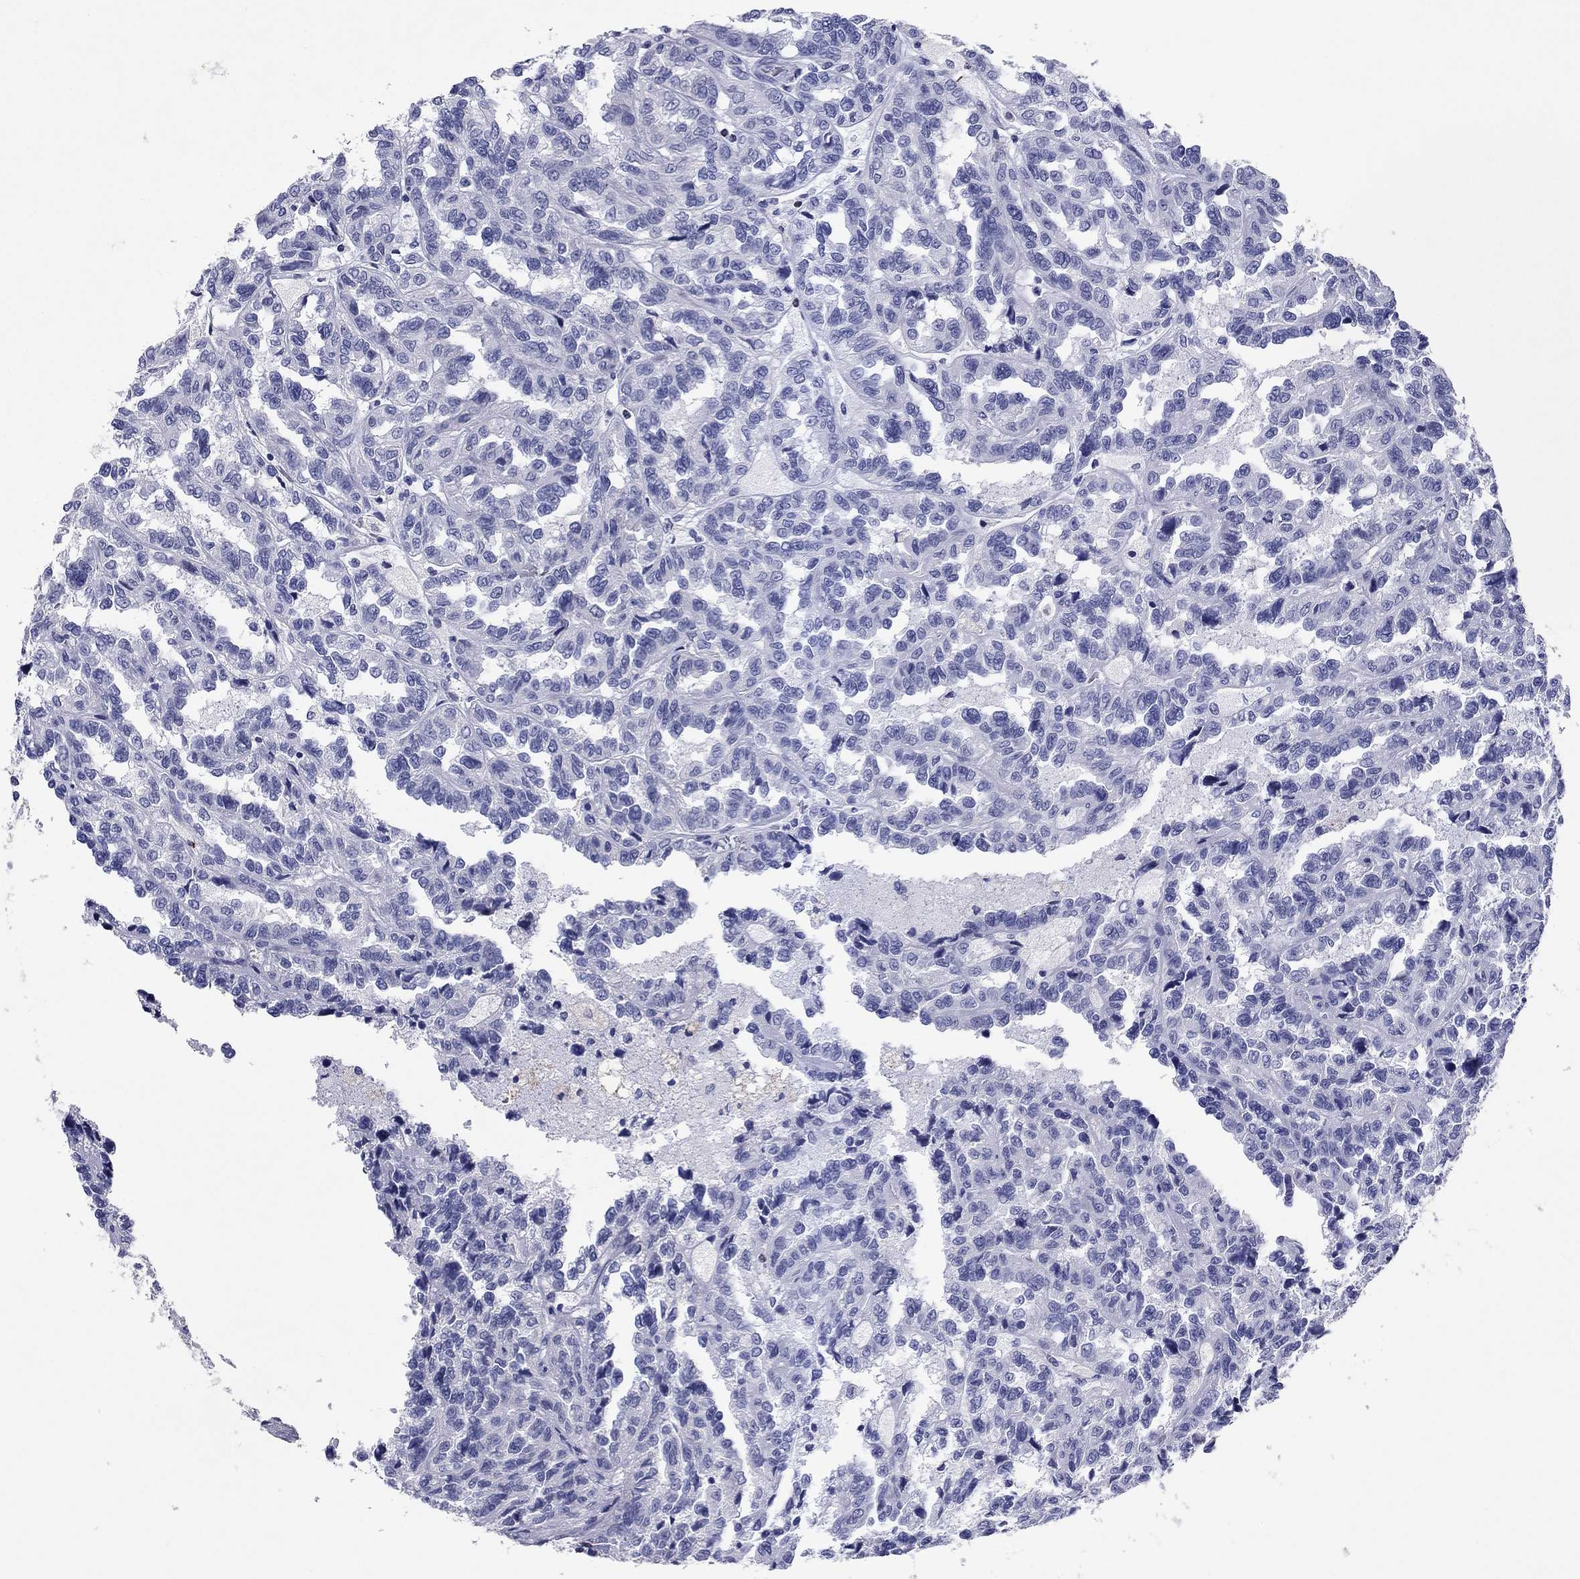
{"staining": {"intensity": "negative", "quantity": "none", "location": "none"}, "tissue": "renal cancer", "cell_type": "Tumor cells", "image_type": "cancer", "snomed": [{"axis": "morphology", "description": "Adenocarcinoma, NOS"}, {"axis": "topography", "description": "Kidney"}], "caption": "Immunohistochemistry (IHC) of renal cancer demonstrates no positivity in tumor cells.", "gene": "GZMK", "patient": {"sex": "male", "age": 79}}